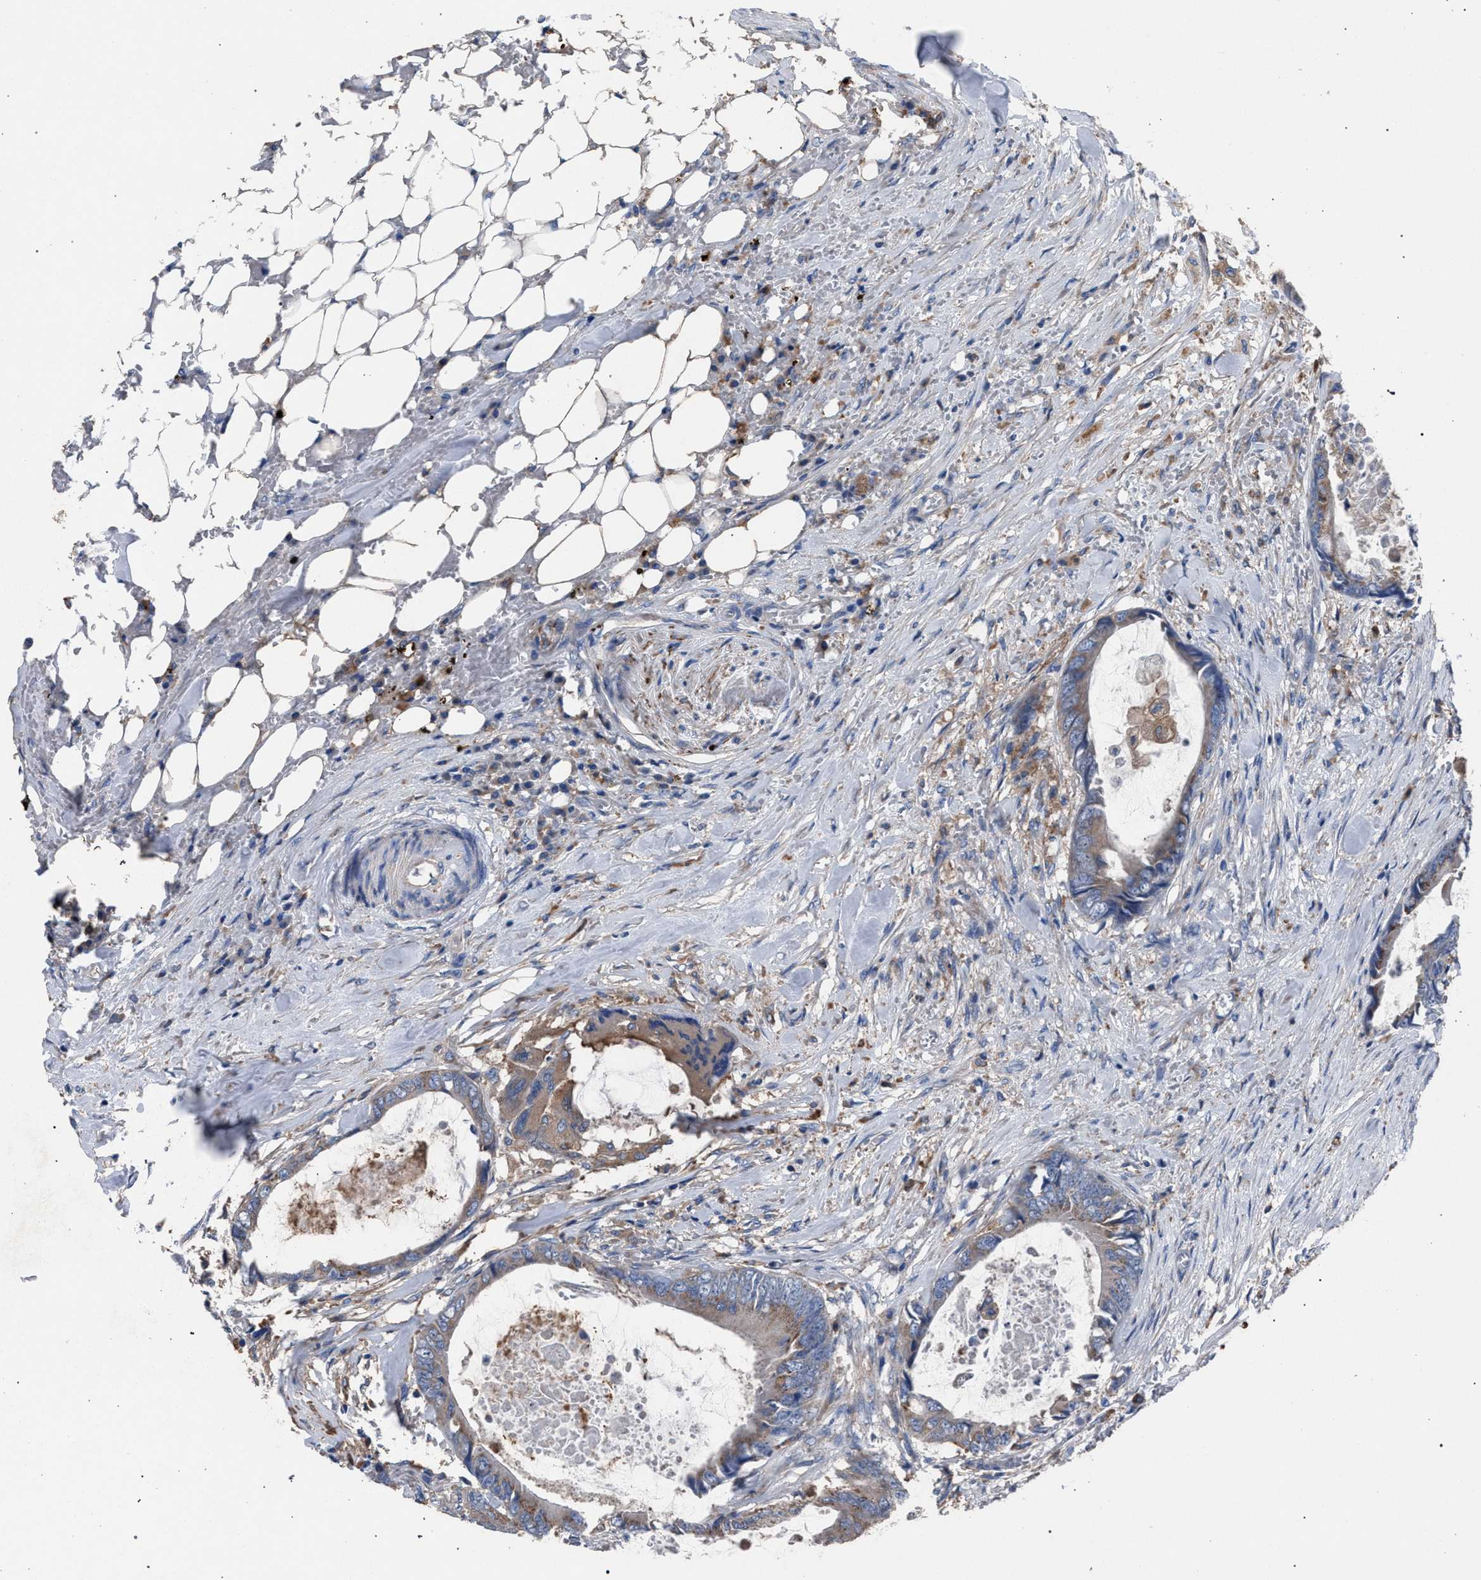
{"staining": {"intensity": "weak", "quantity": ">75%", "location": "cytoplasmic/membranous"}, "tissue": "colorectal cancer", "cell_type": "Tumor cells", "image_type": "cancer", "snomed": [{"axis": "morphology", "description": "Normal tissue, NOS"}, {"axis": "morphology", "description": "Adenocarcinoma, NOS"}, {"axis": "topography", "description": "Rectum"}, {"axis": "topography", "description": "Peripheral nerve tissue"}], "caption": "Adenocarcinoma (colorectal) tissue shows weak cytoplasmic/membranous positivity in approximately >75% of tumor cells, visualized by immunohistochemistry.", "gene": "ATP6V0A1", "patient": {"sex": "female", "age": 77}}